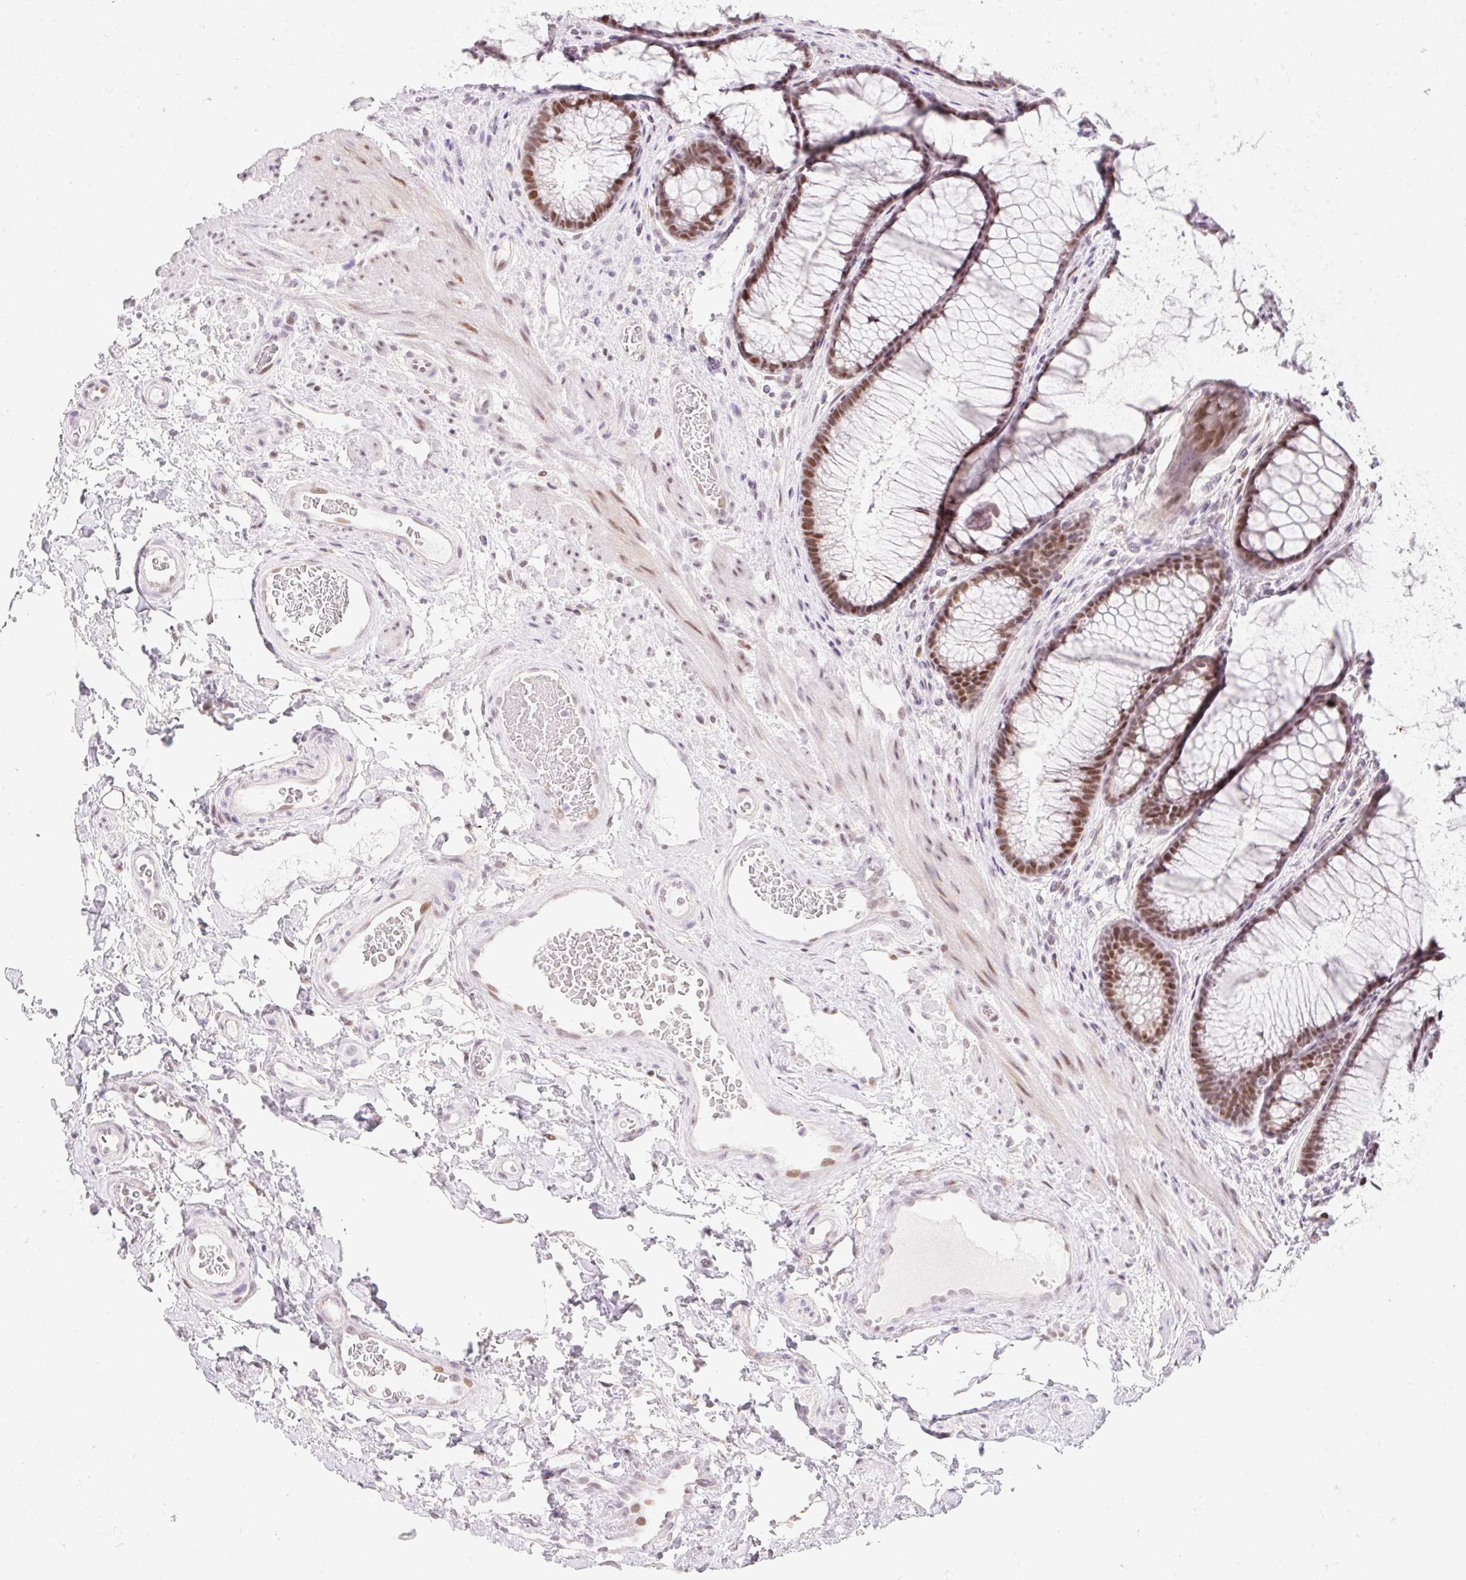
{"staining": {"intensity": "weak", "quantity": "25%-75%", "location": "nuclear"}, "tissue": "colon", "cell_type": "Endothelial cells", "image_type": "normal", "snomed": [{"axis": "morphology", "description": "Normal tissue, NOS"}, {"axis": "topography", "description": "Colon"}], "caption": "Normal colon was stained to show a protein in brown. There is low levels of weak nuclear expression in approximately 25%-75% of endothelial cells. The staining is performed using DAB (3,3'-diaminobenzidine) brown chromogen to label protein expression. The nuclei are counter-stained blue using hematoxylin.", "gene": "H2BW1", "patient": {"sex": "female", "age": 82}}